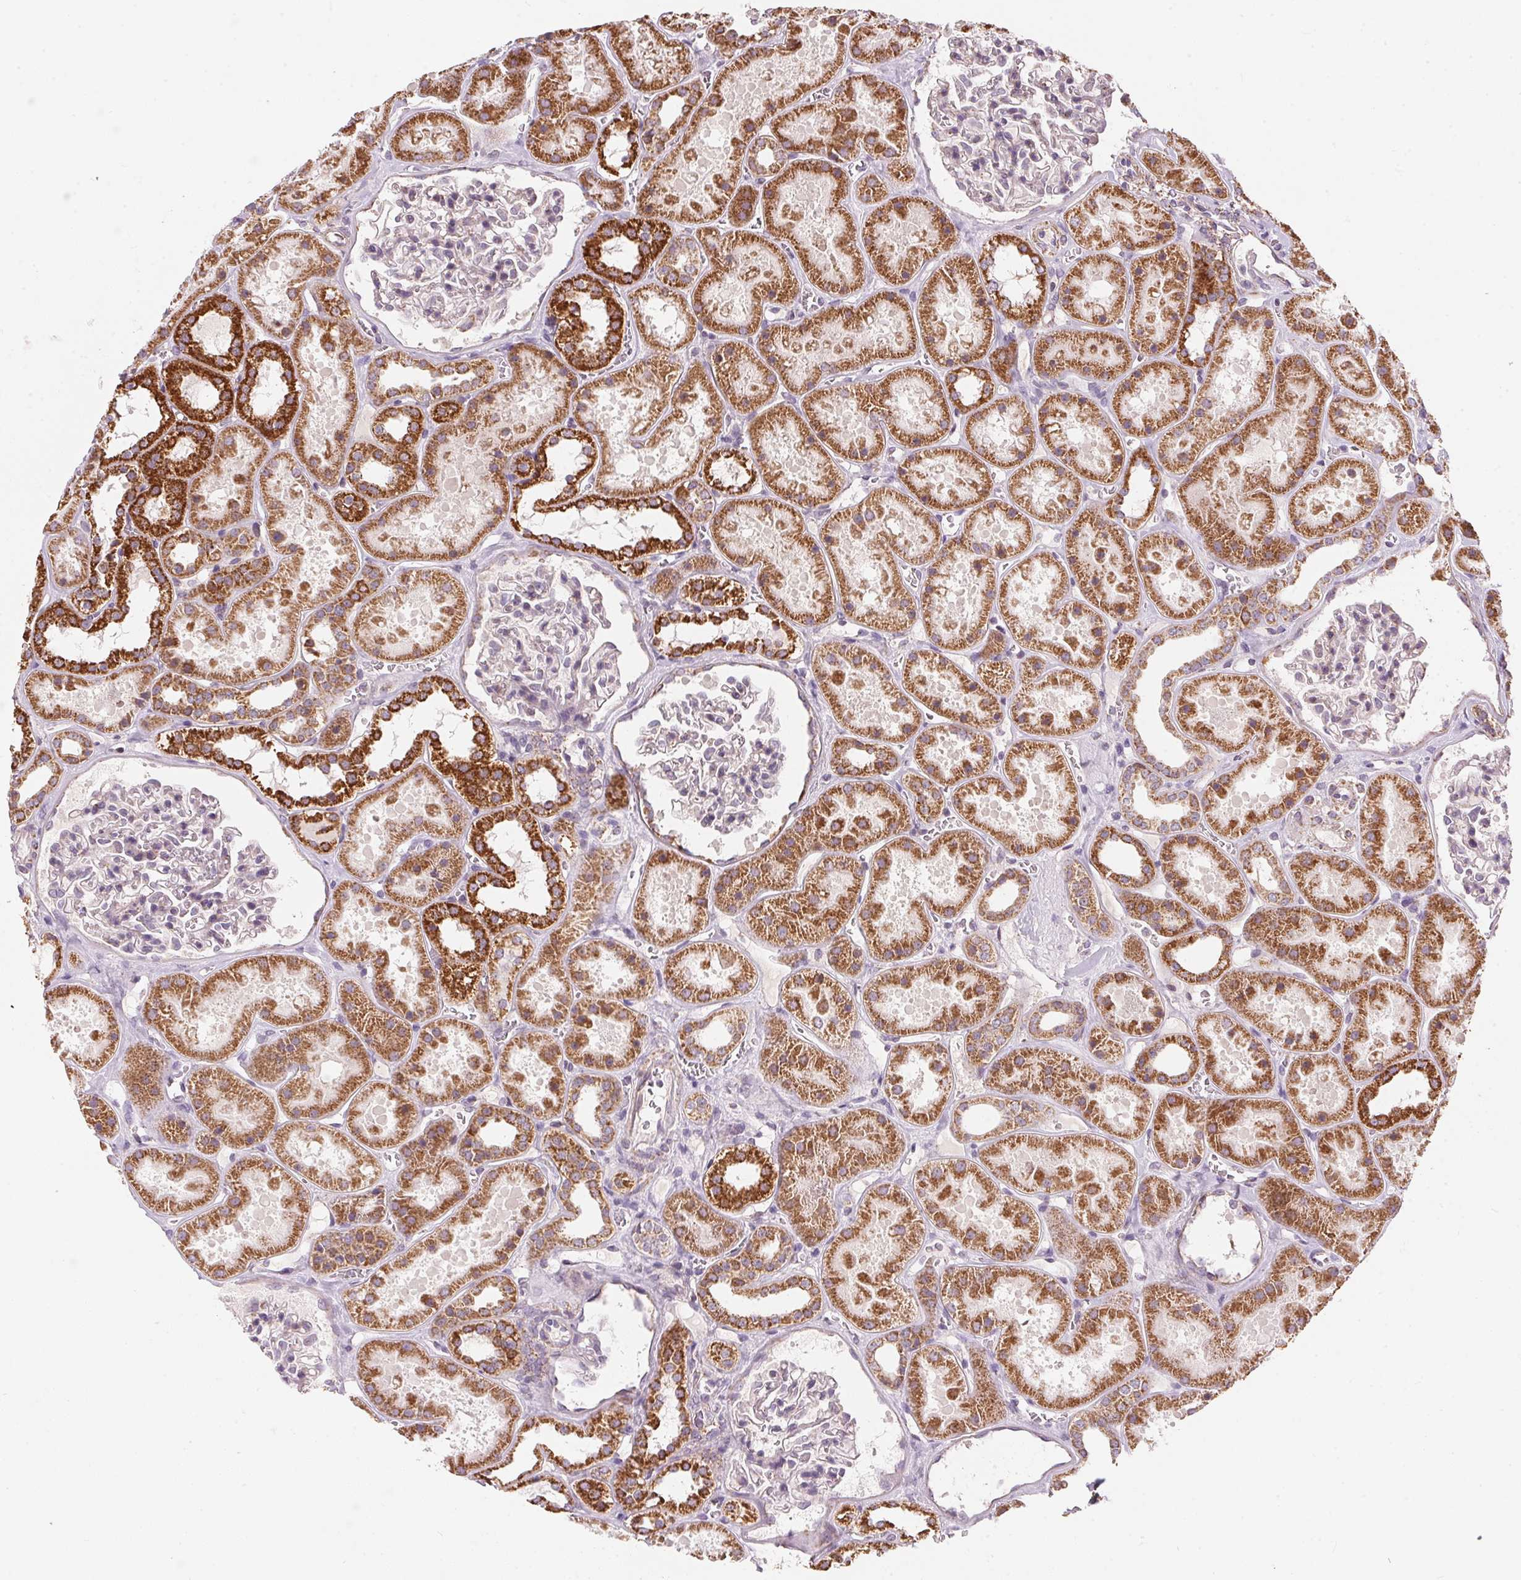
{"staining": {"intensity": "negative", "quantity": "none", "location": "none"}, "tissue": "kidney", "cell_type": "Cells in glomeruli", "image_type": "normal", "snomed": [{"axis": "morphology", "description": "Normal tissue, NOS"}, {"axis": "topography", "description": "Kidney"}], "caption": "IHC of benign kidney shows no positivity in cells in glomeruli.", "gene": "COQ7", "patient": {"sex": "female", "age": 41}}